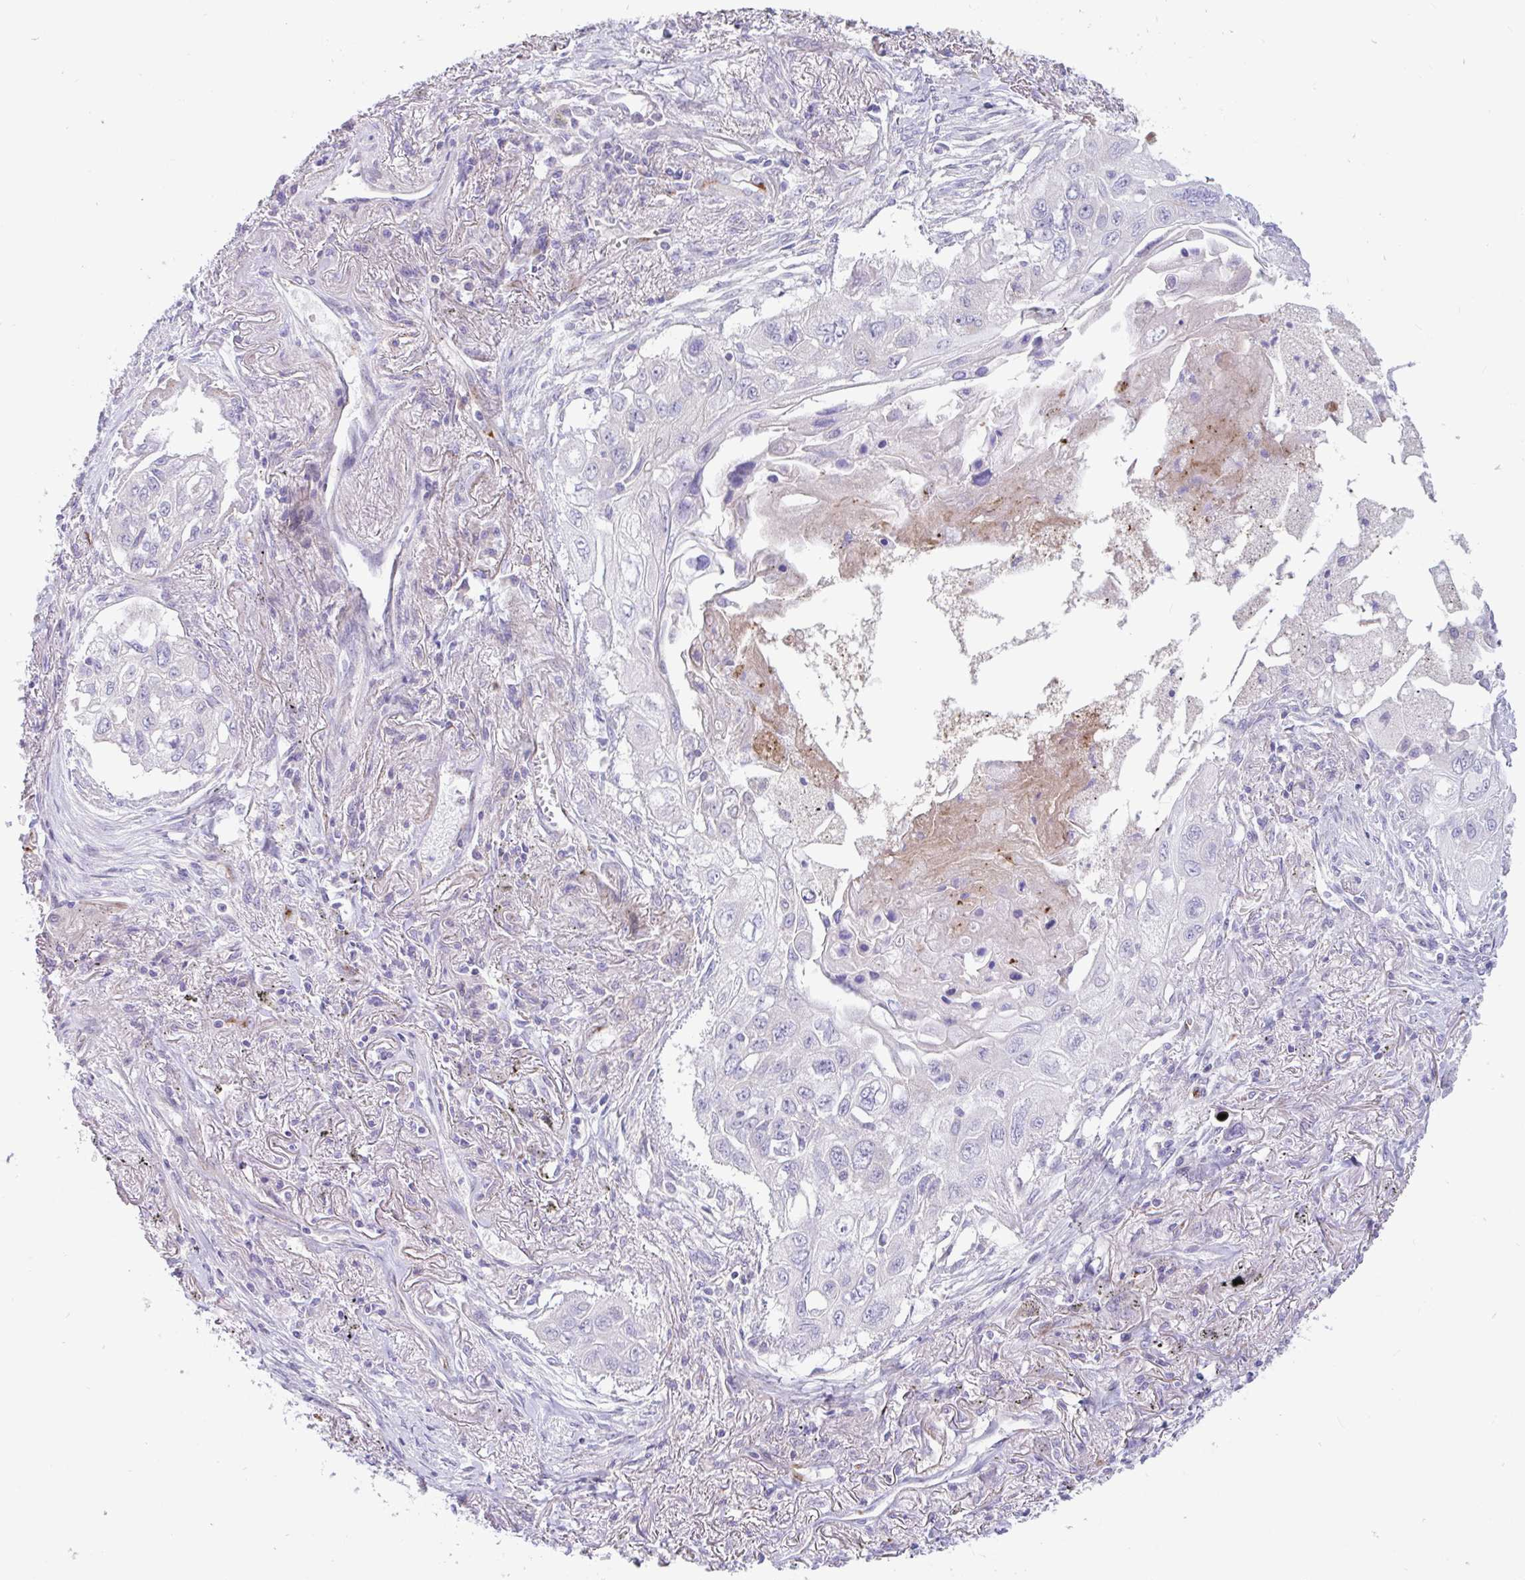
{"staining": {"intensity": "negative", "quantity": "none", "location": "none"}, "tissue": "lung cancer", "cell_type": "Tumor cells", "image_type": "cancer", "snomed": [{"axis": "morphology", "description": "Squamous cell carcinoma, NOS"}, {"axis": "topography", "description": "Lung"}], "caption": "There is no significant expression in tumor cells of lung cancer (squamous cell carcinoma).", "gene": "IL37", "patient": {"sex": "male", "age": 75}}